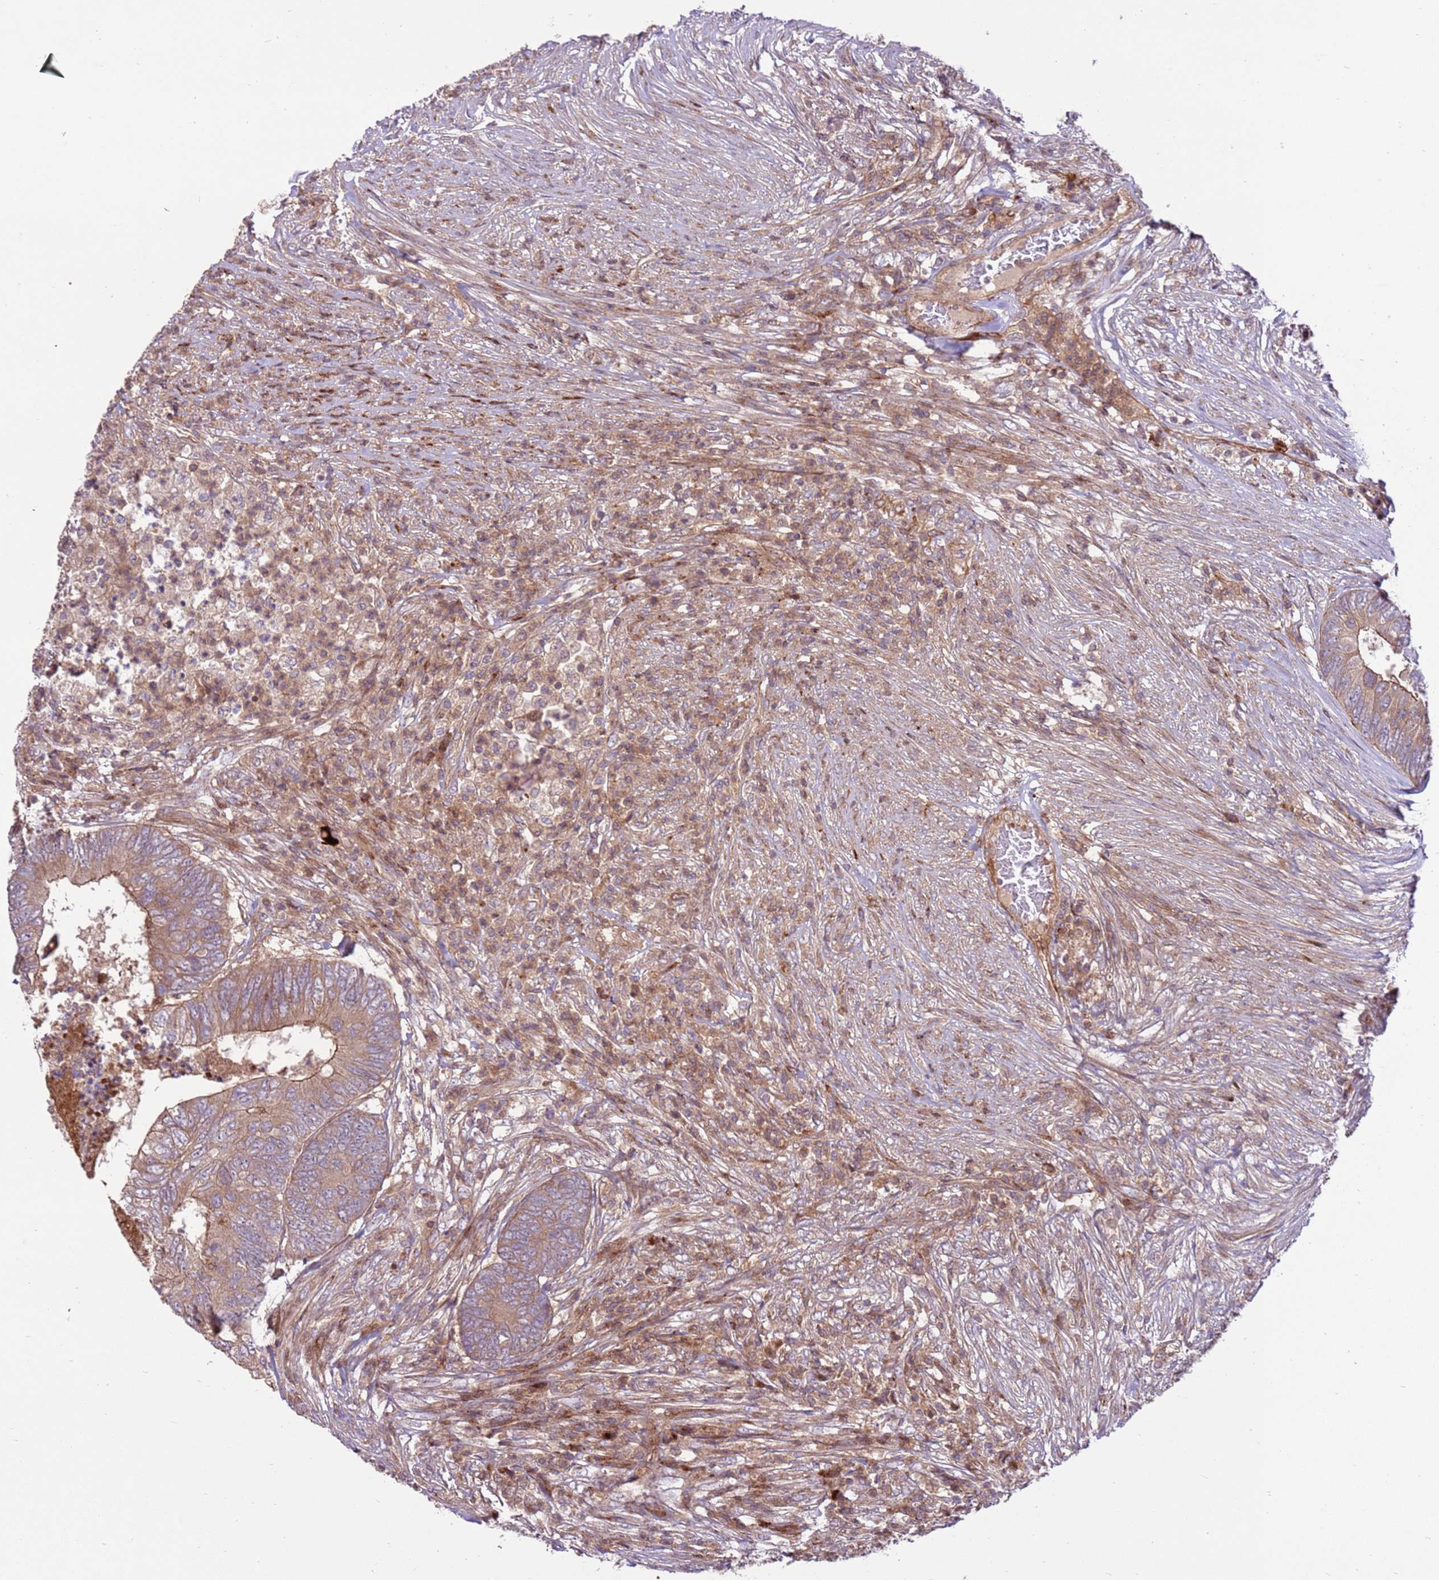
{"staining": {"intensity": "moderate", "quantity": ">75%", "location": "cytoplasmic/membranous"}, "tissue": "colorectal cancer", "cell_type": "Tumor cells", "image_type": "cancer", "snomed": [{"axis": "morphology", "description": "Adenocarcinoma, NOS"}, {"axis": "topography", "description": "Colon"}], "caption": "Colorectal cancer (adenocarcinoma) stained with DAB (3,3'-diaminobenzidine) immunohistochemistry displays medium levels of moderate cytoplasmic/membranous expression in about >75% of tumor cells.", "gene": "ZNF624", "patient": {"sex": "female", "age": 67}}